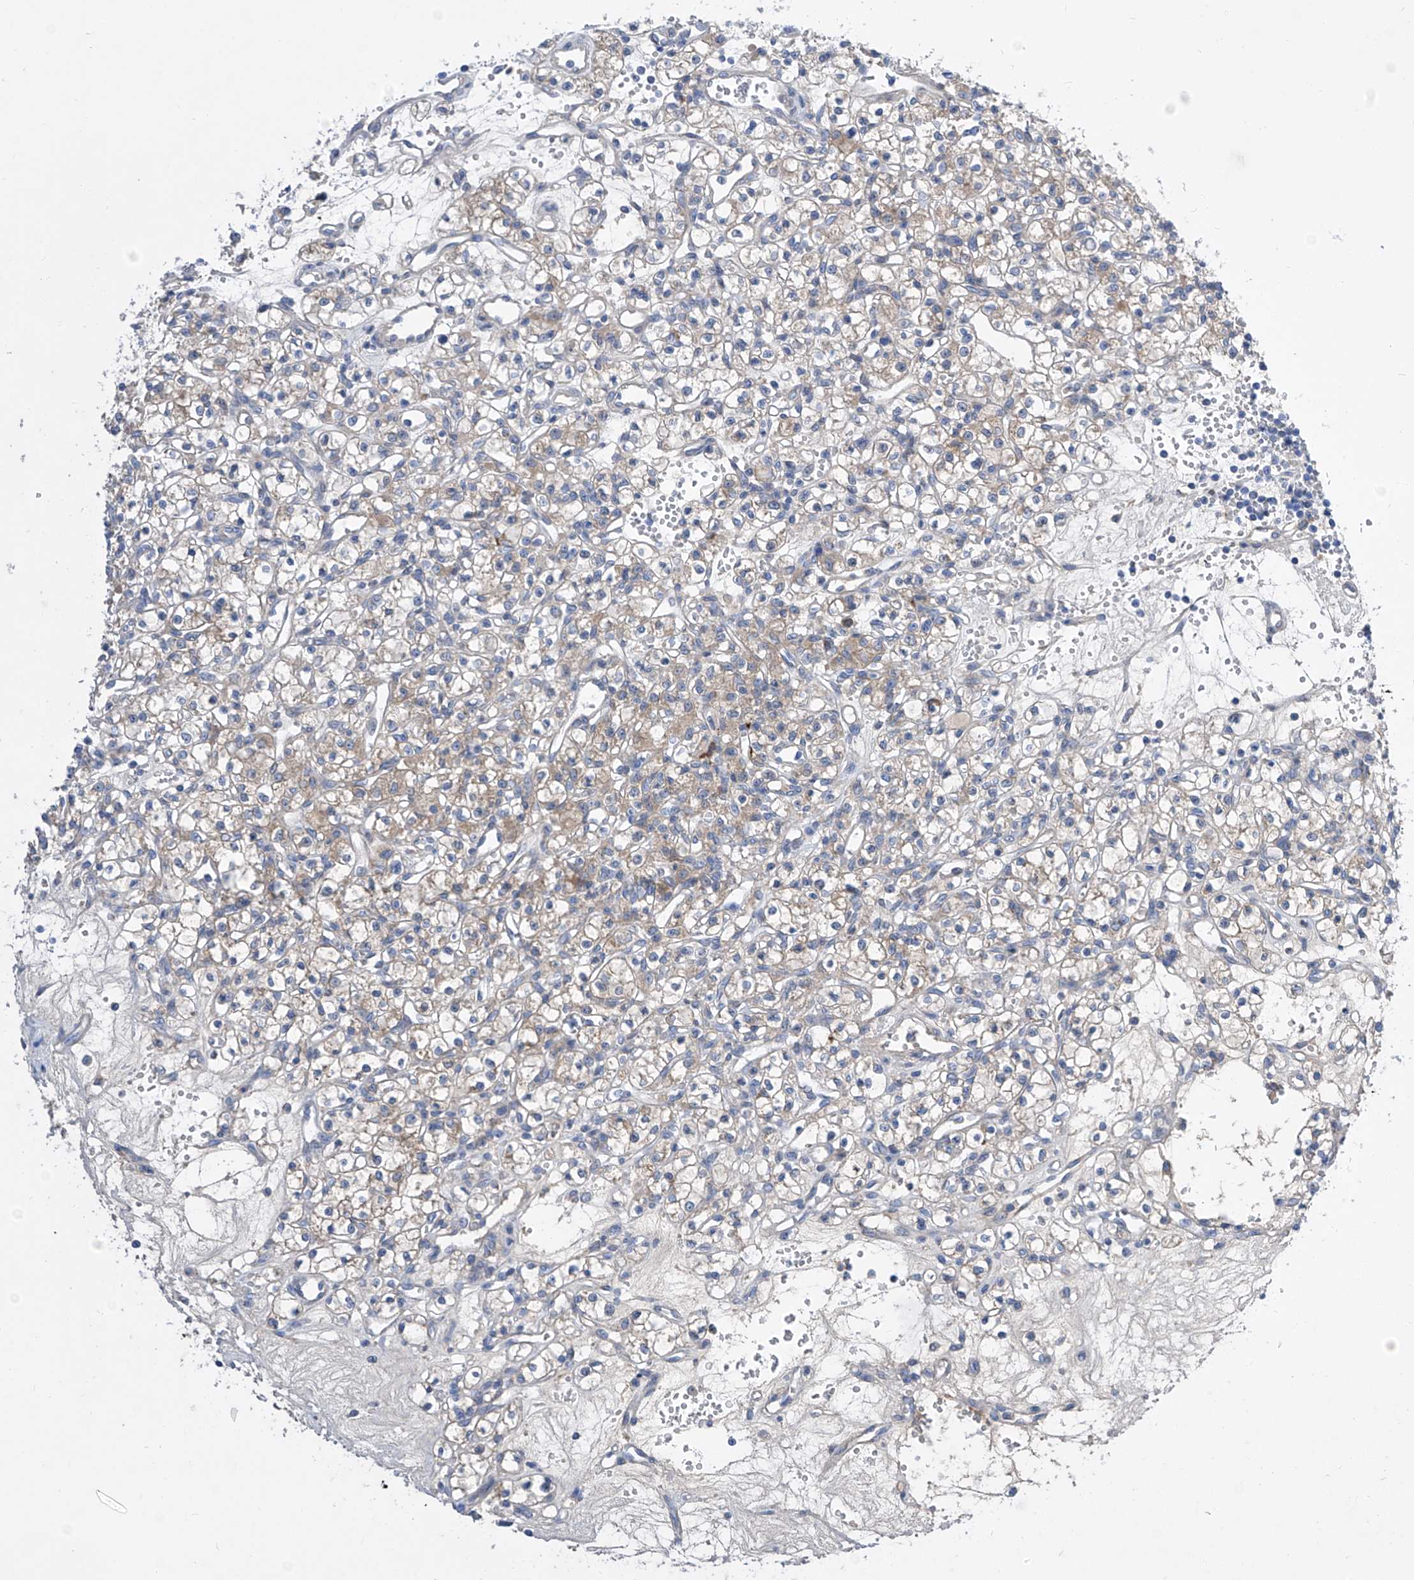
{"staining": {"intensity": "weak", "quantity": "25%-75%", "location": "cytoplasmic/membranous"}, "tissue": "renal cancer", "cell_type": "Tumor cells", "image_type": "cancer", "snomed": [{"axis": "morphology", "description": "Adenocarcinoma, NOS"}, {"axis": "topography", "description": "Kidney"}], "caption": "Brown immunohistochemical staining in human adenocarcinoma (renal) demonstrates weak cytoplasmic/membranous positivity in about 25%-75% of tumor cells. (Stains: DAB in brown, nuclei in blue, Microscopy: brightfield microscopy at high magnification).", "gene": "SRBD1", "patient": {"sex": "female", "age": 59}}